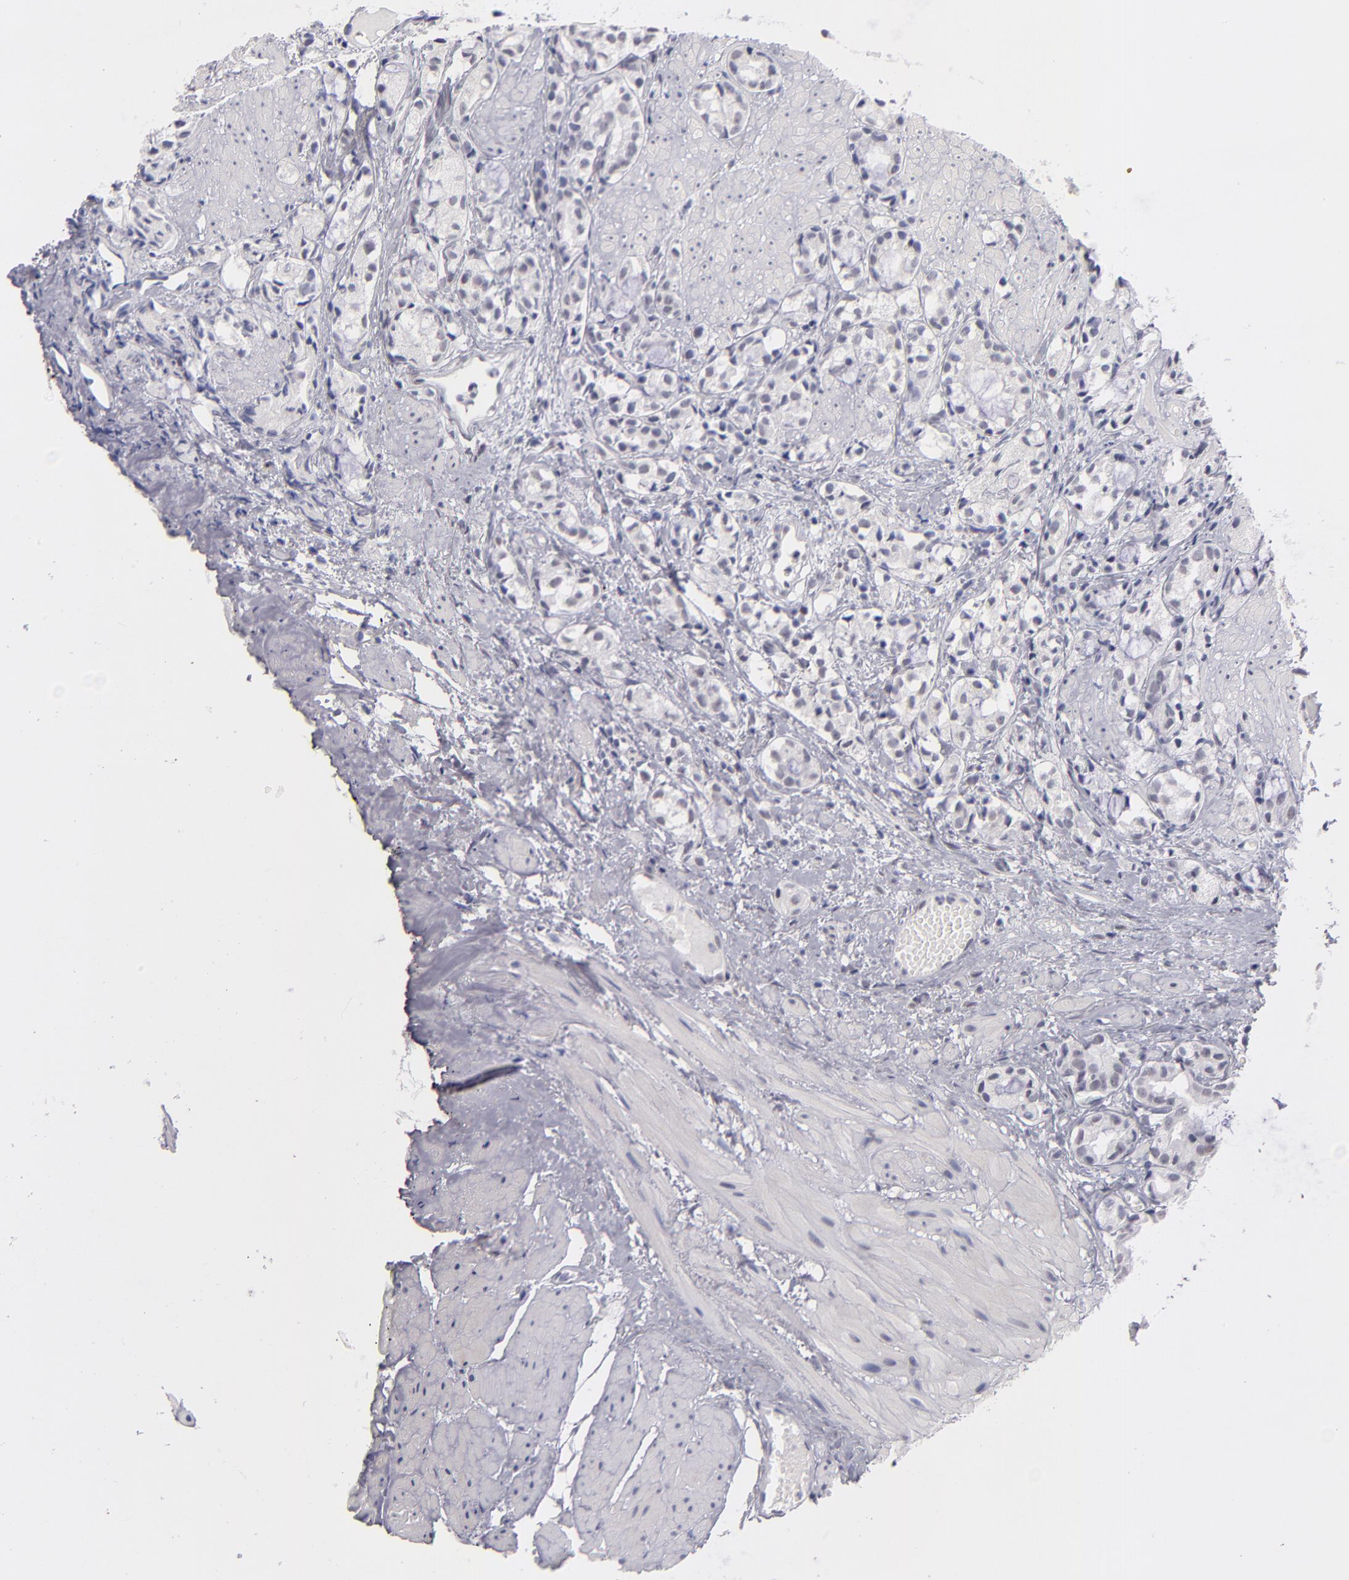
{"staining": {"intensity": "weak", "quantity": "<25%", "location": "nuclear"}, "tissue": "prostate cancer", "cell_type": "Tumor cells", "image_type": "cancer", "snomed": [{"axis": "morphology", "description": "Adenocarcinoma, High grade"}, {"axis": "topography", "description": "Prostate"}], "caption": "An image of prostate adenocarcinoma (high-grade) stained for a protein demonstrates no brown staining in tumor cells.", "gene": "TEX11", "patient": {"sex": "male", "age": 85}}